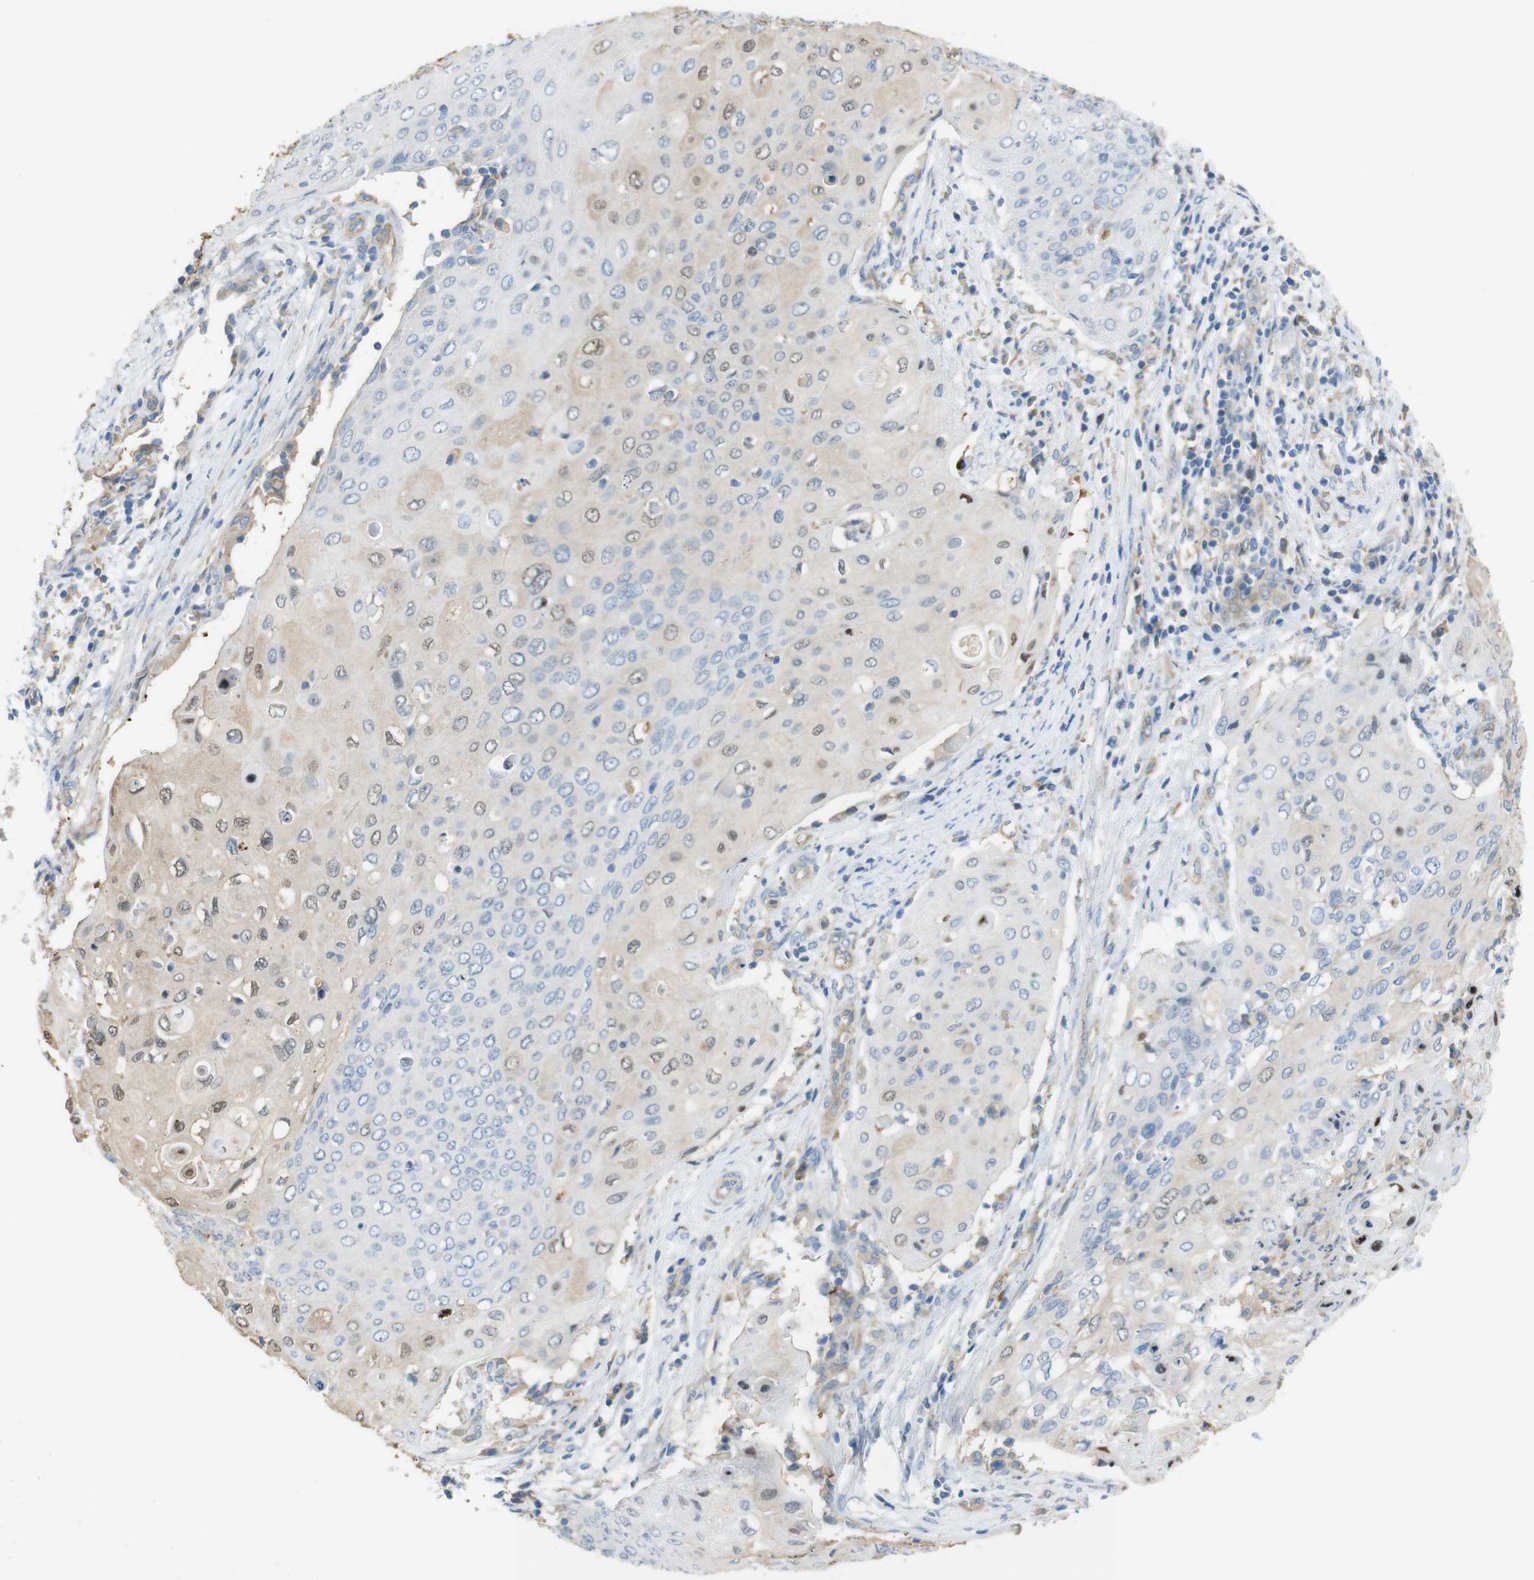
{"staining": {"intensity": "weak", "quantity": "25%-75%", "location": "nuclear"}, "tissue": "cervical cancer", "cell_type": "Tumor cells", "image_type": "cancer", "snomed": [{"axis": "morphology", "description": "Squamous cell carcinoma, NOS"}, {"axis": "topography", "description": "Cervix"}], "caption": "Immunohistochemical staining of human cervical cancer exhibits weak nuclear protein expression in approximately 25%-75% of tumor cells.", "gene": "PCDH10", "patient": {"sex": "female", "age": 39}}